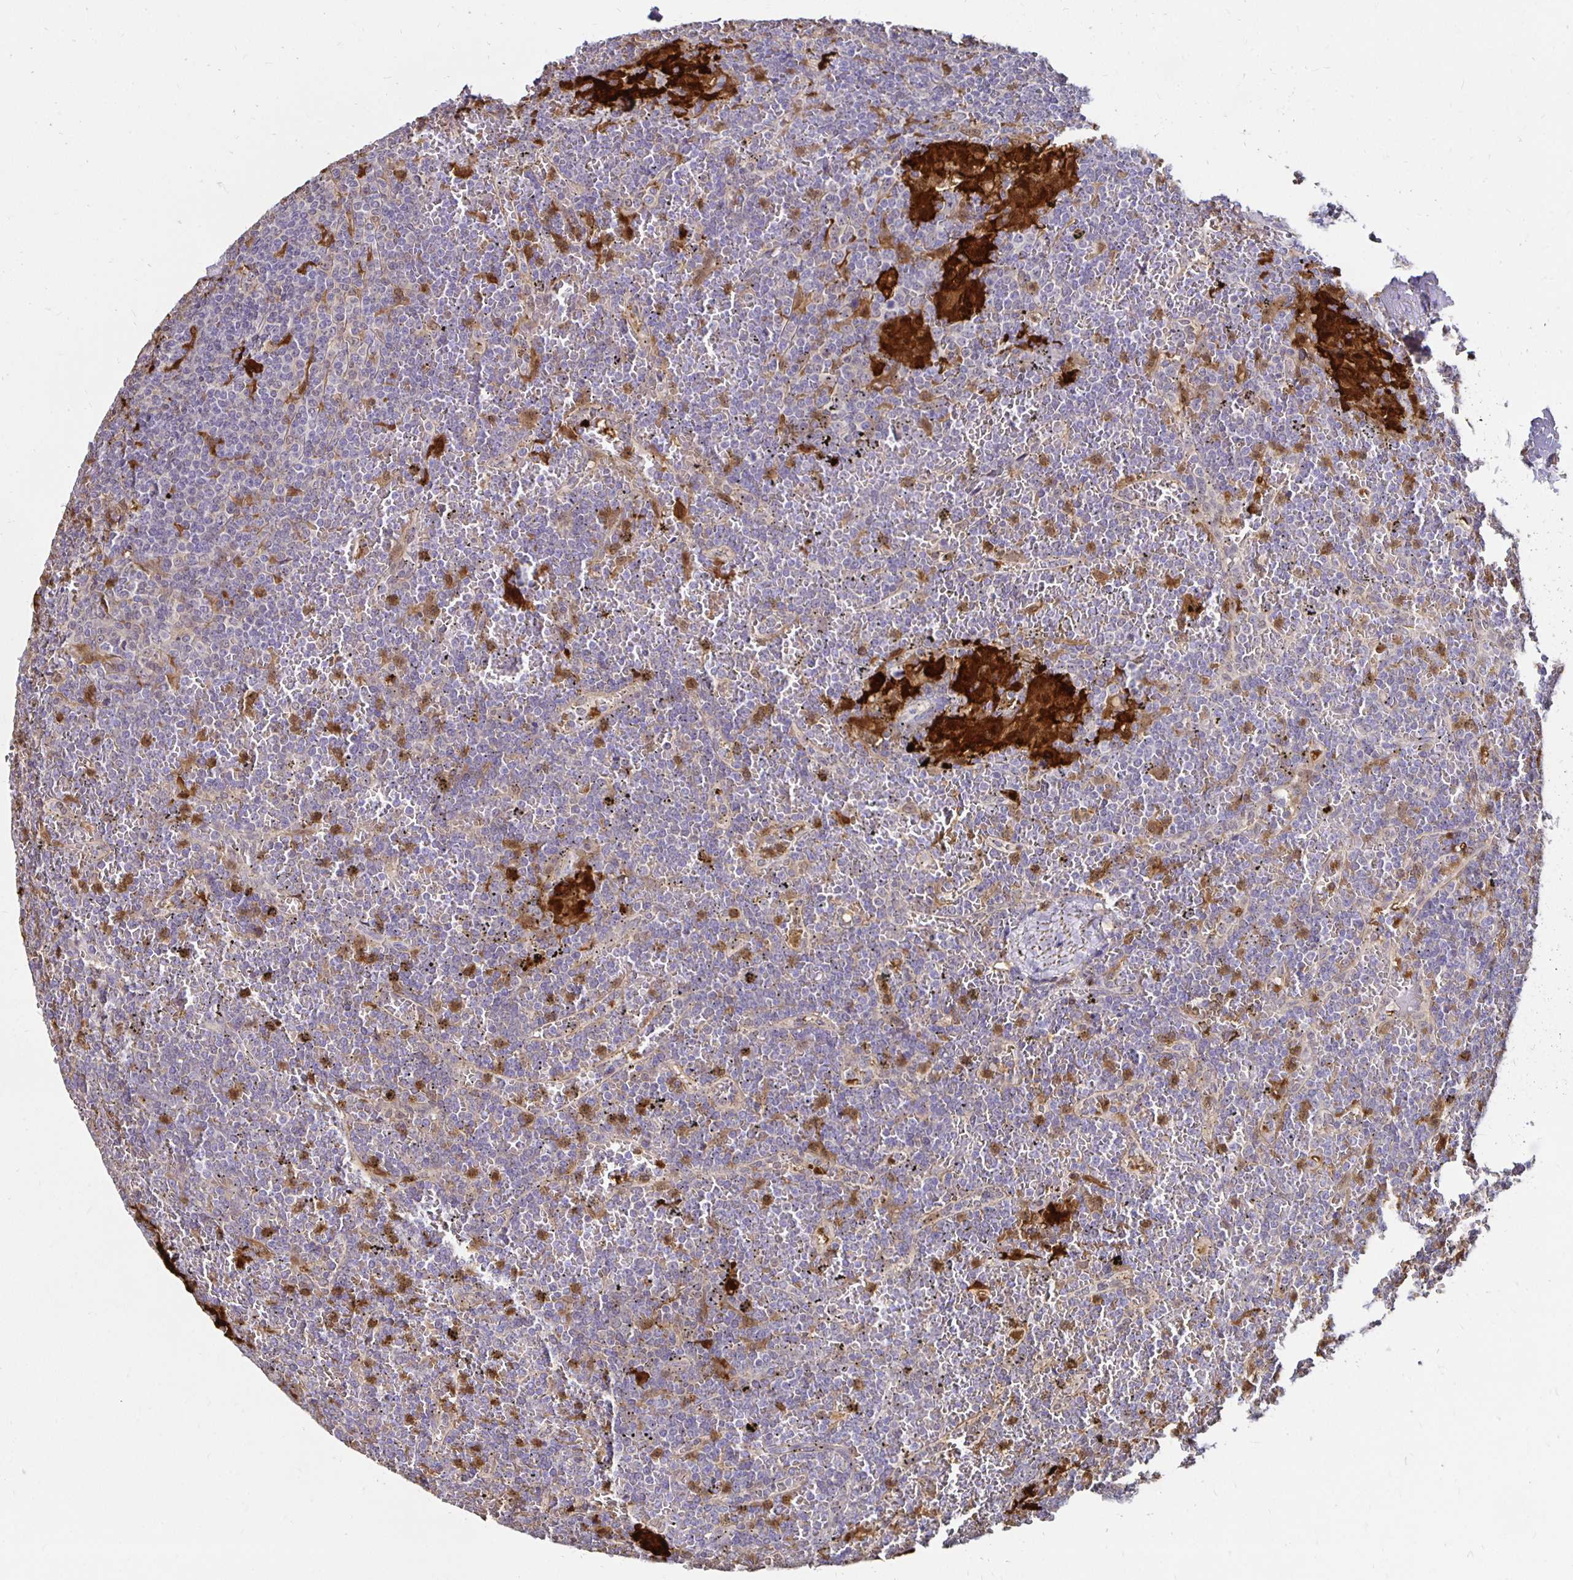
{"staining": {"intensity": "negative", "quantity": "none", "location": "none"}, "tissue": "lymphoma", "cell_type": "Tumor cells", "image_type": "cancer", "snomed": [{"axis": "morphology", "description": "Malignant lymphoma, non-Hodgkin's type, Low grade"}, {"axis": "topography", "description": "Spleen"}], "caption": "The image demonstrates no significant positivity in tumor cells of lymphoma. The staining is performed using DAB (3,3'-diaminobenzidine) brown chromogen with nuclei counter-stained in using hematoxylin.", "gene": "TXN", "patient": {"sex": "female", "age": 19}}